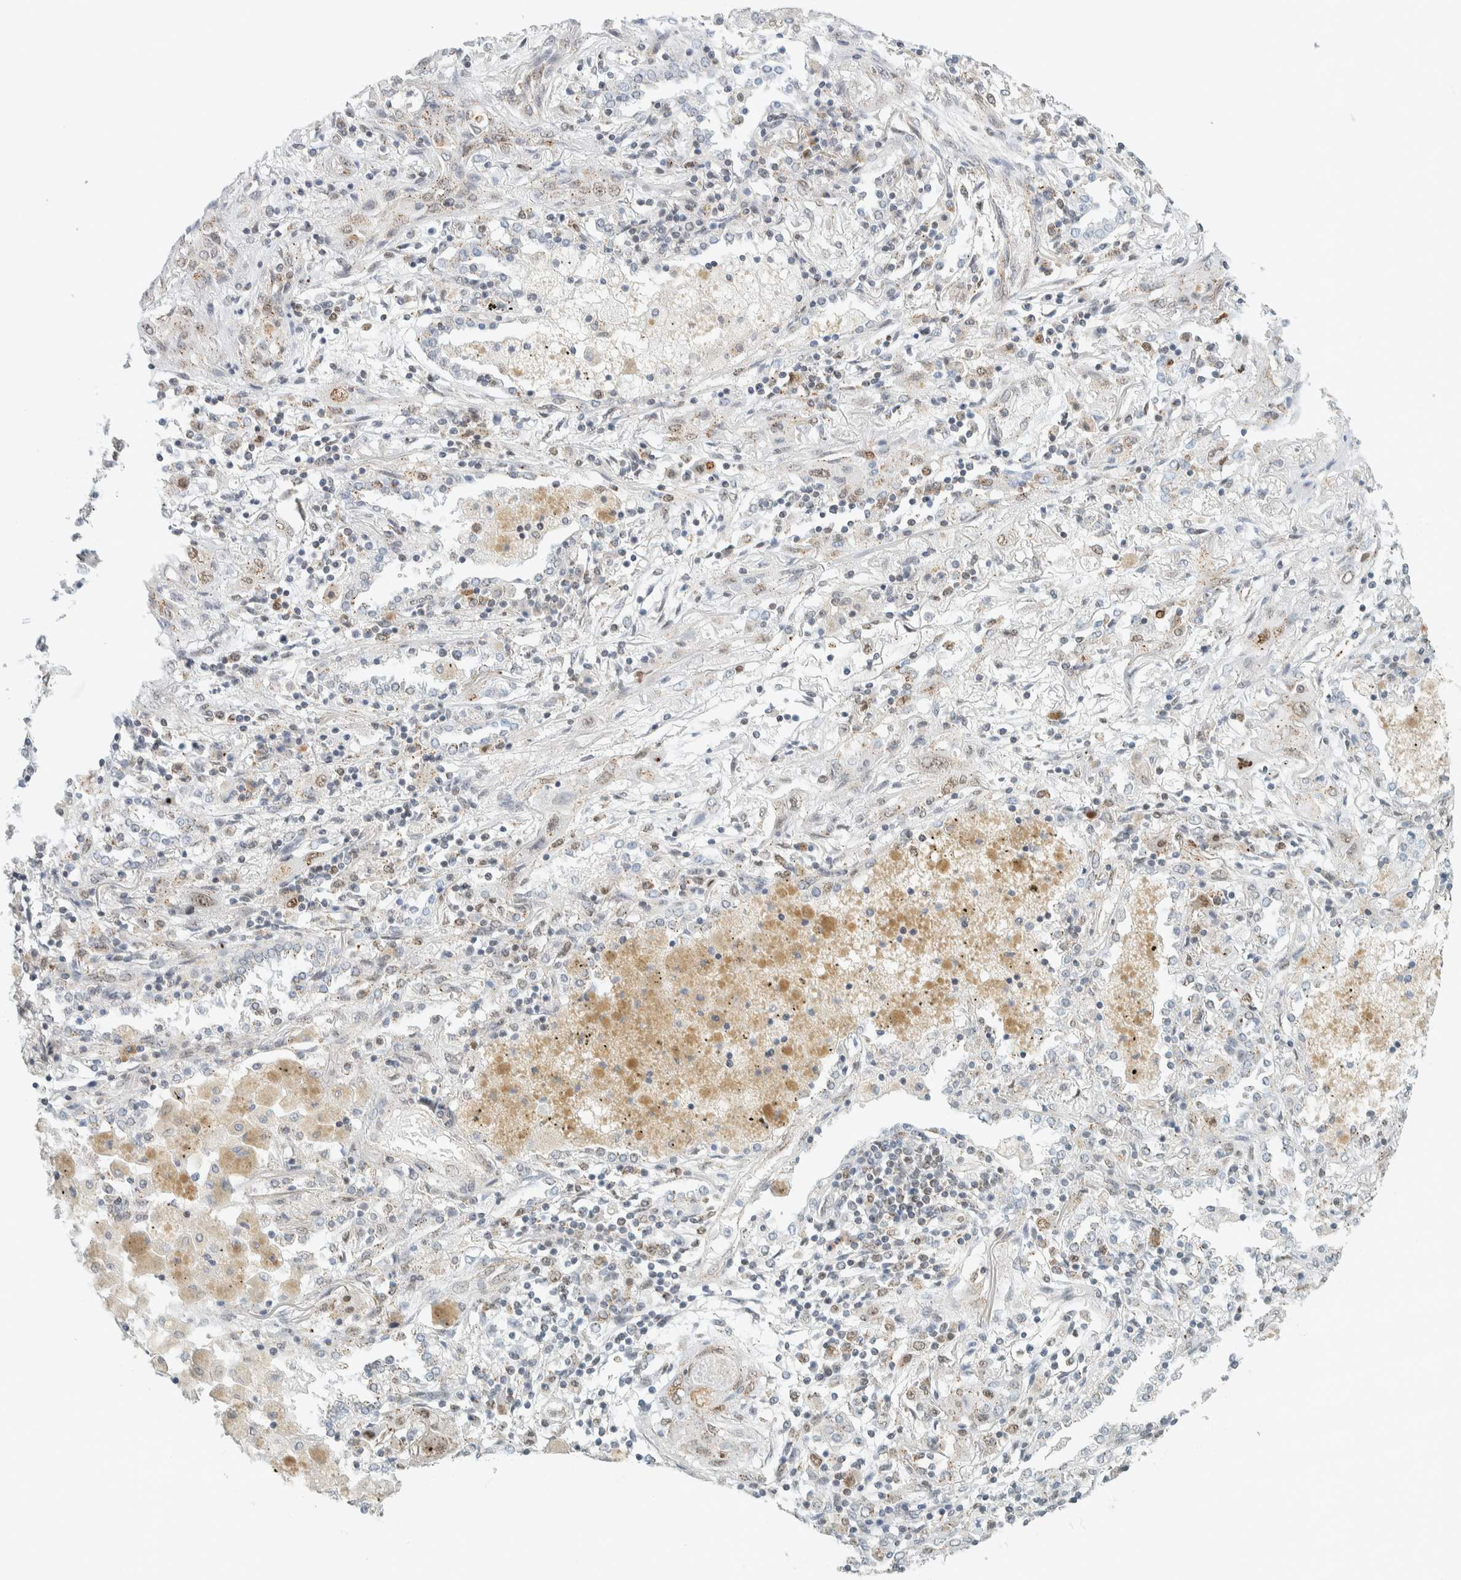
{"staining": {"intensity": "negative", "quantity": "none", "location": "none"}, "tissue": "lung cancer", "cell_type": "Tumor cells", "image_type": "cancer", "snomed": [{"axis": "morphology", "description": "Squamous cell carcinoma, NOS"}, {"axis": "topography", "description": "Lung"}], "caption": "Tumor cells show no significant protein staining in squamous cell carcinoma (lung).", "gene": "TFE3", "patient": {"sex": "female", "age": 47}}